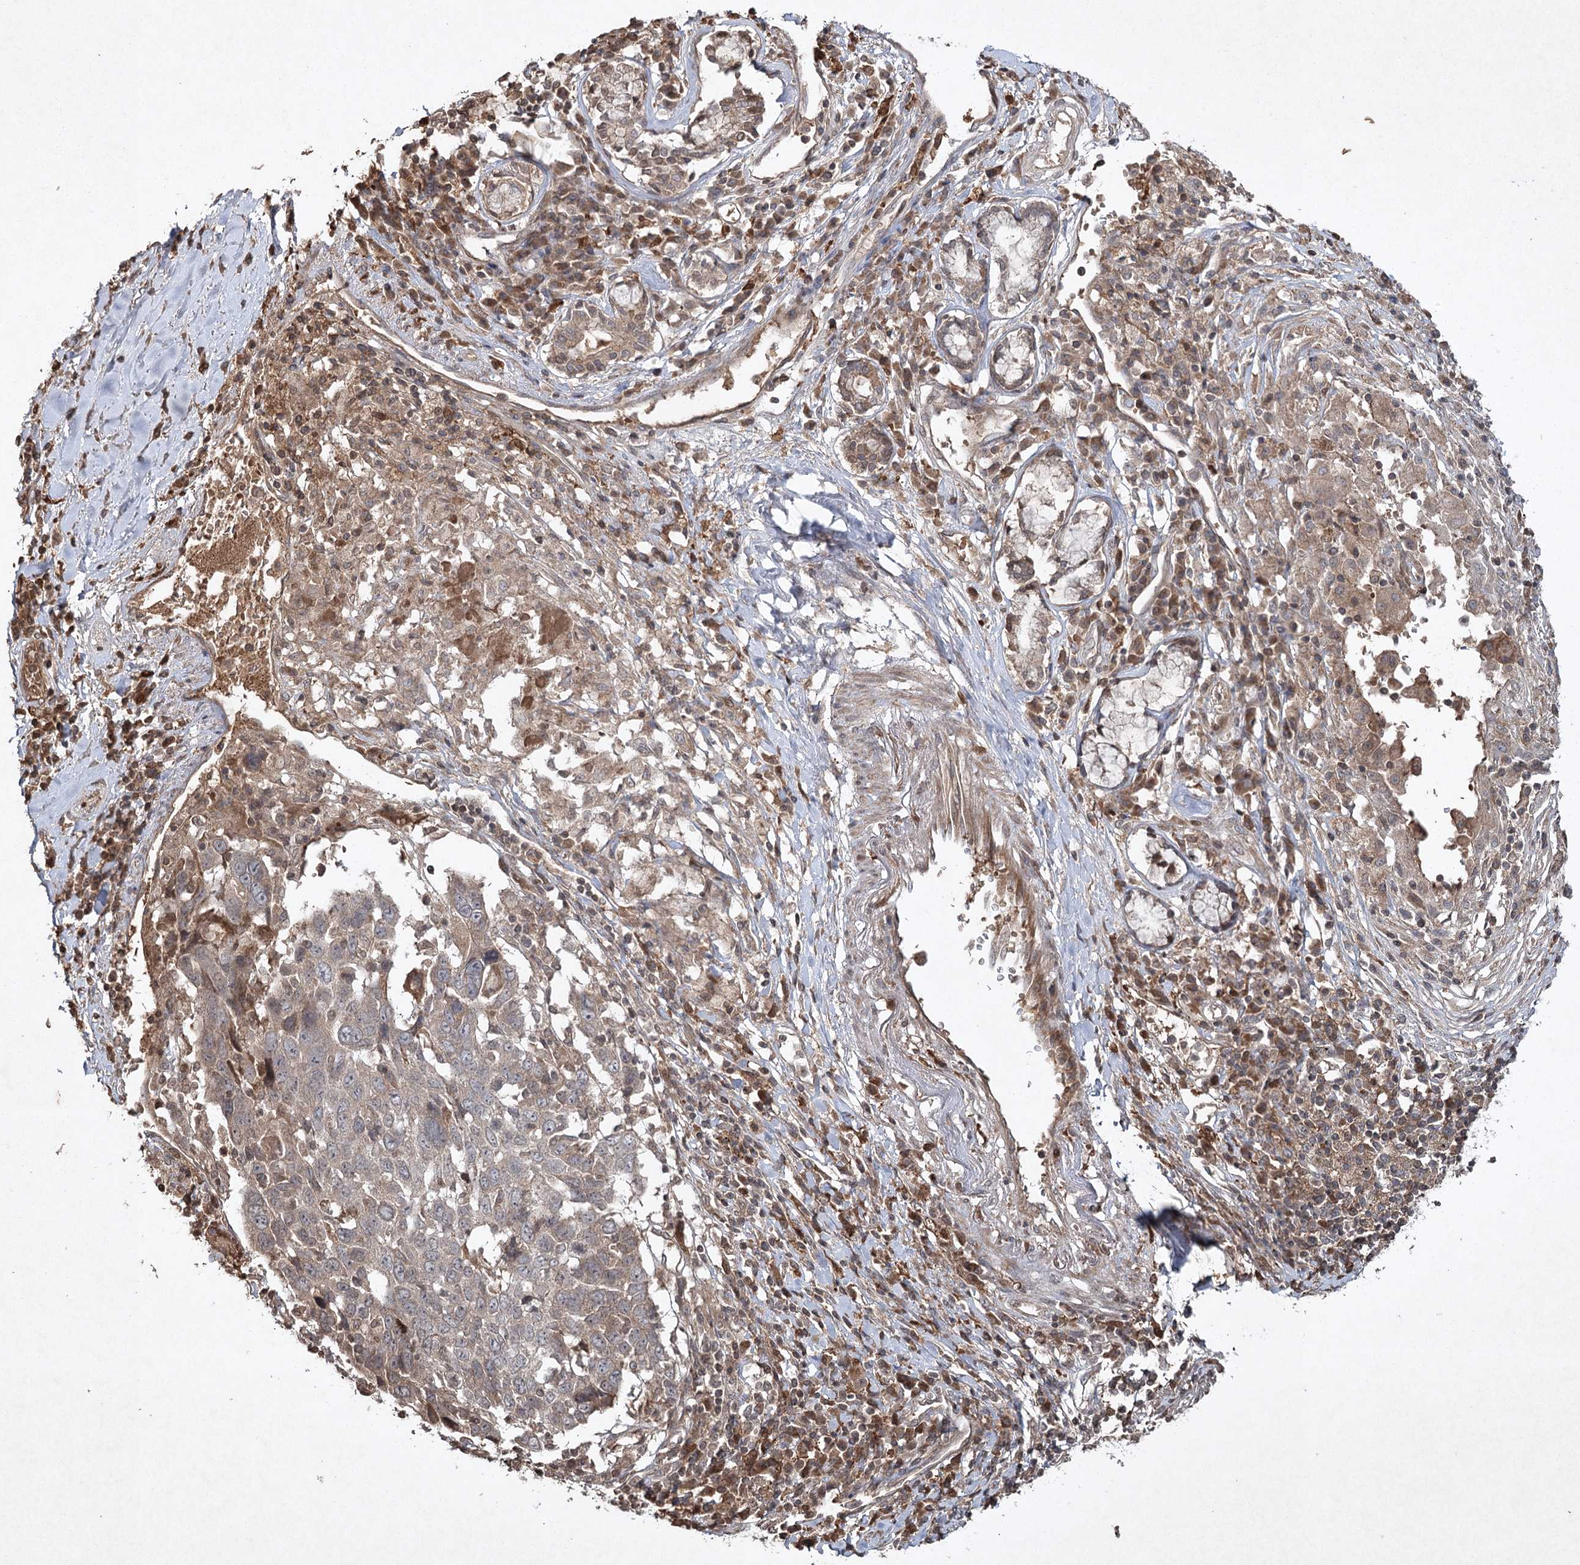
{"staining": {"intensity": "weak", "quantity": "<25%", "location": "cytoplasmic/membranous"}, "tissue": "lung cancer", "cell_type": "Tumor cells", "image_type": "cancer", "snomed": [{"axis": "morphology", "description": "Squamous cell carcinoma, NOS"}, {"axis": "topography", "description": "Lung"}], "caption": "This is a micrograph of IHC staining of squamous cell carcinoma (lung), which shows no positivity in tumor cells. (DAB immunohistochemistry, high magnification).", "gene": "CYP2B6", "patient": {"sex": "male", "age": 66}}